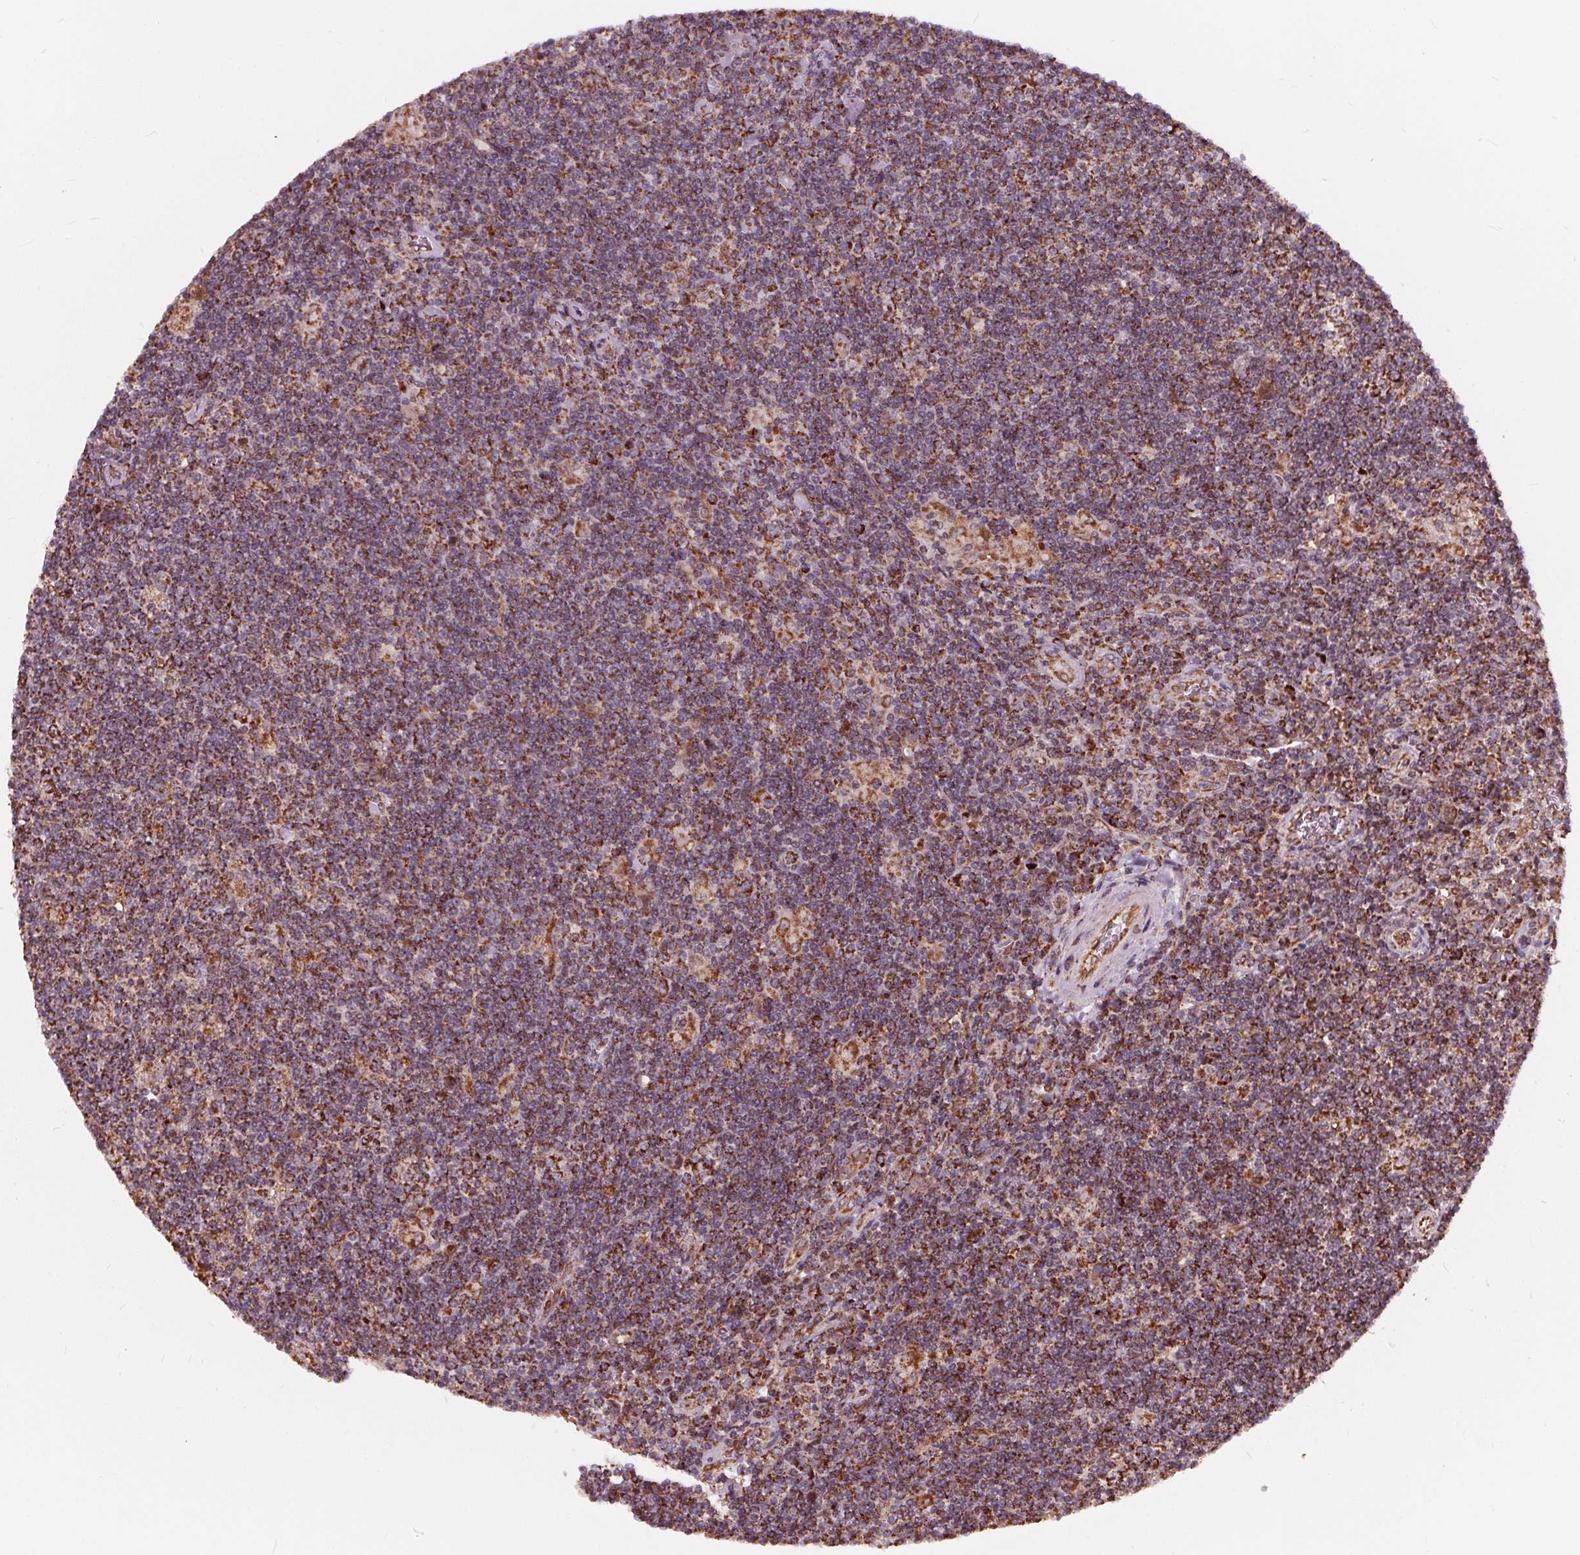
{"staining": {"intensity": "moderate", "quantity": ">75%", "location": "cytoplasmic/membranous"}, "tissue": "lymphoma", "cell_type": "Tumor cells", "image_type": "cancer", "snomed": [{"axis": "morphology", "description": "Hodgkin's disease, NOS"}, {"axis": "topography", "description": "Lymph node"}], "caption": "A micrograph of human lymphoma stained for a protein shows moderate cytoplasmic/membranous brown staining in tumor cells.", "gene": "PLSCR3", "patient": {"sex": "male", "age": 40}}